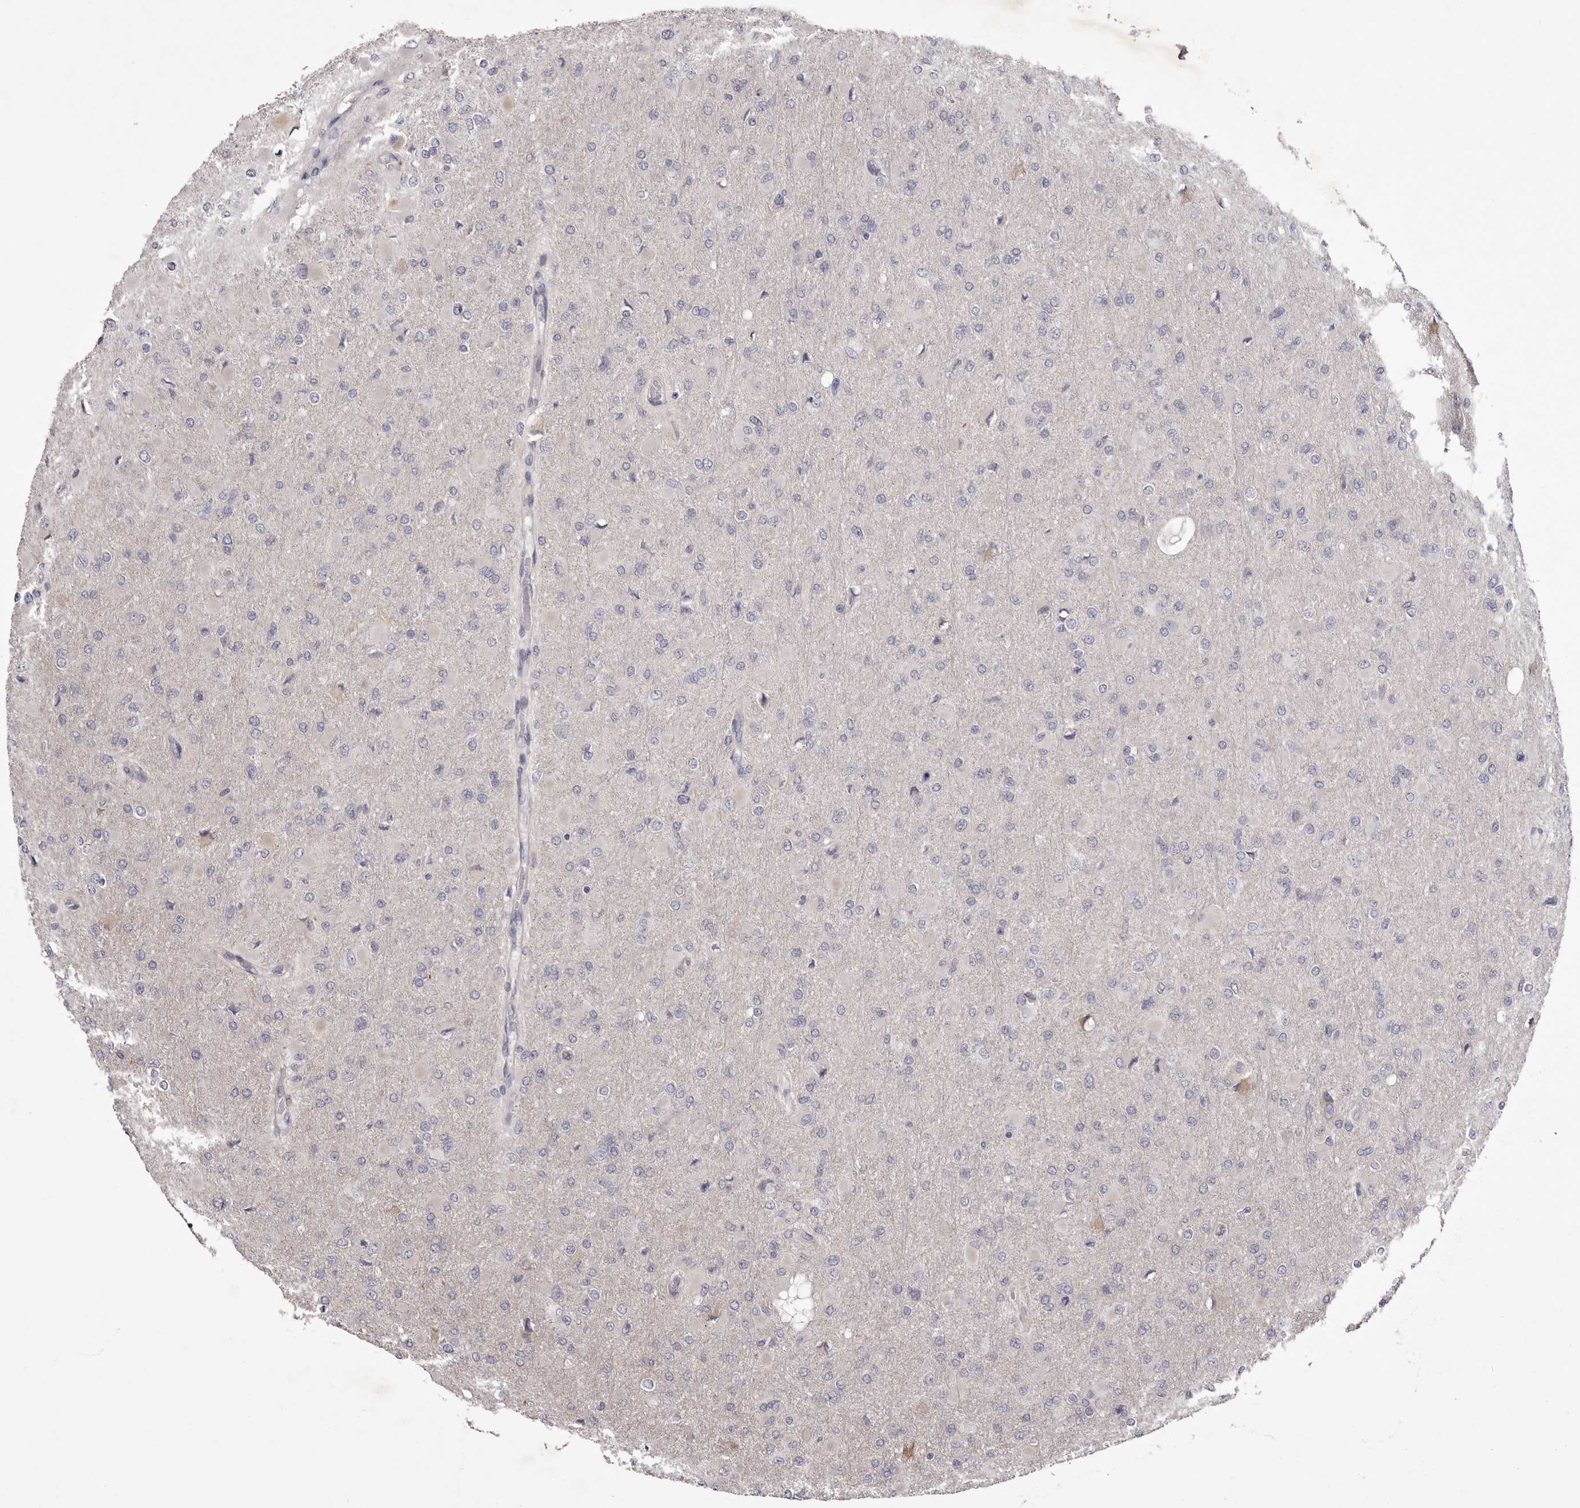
{"staining": {"intensity": "negative", "quantity": "none", "location": "none"}, "tissue": "glioma", "cell_type": "Tumor cells", "image_type": "cancer", "snomed": [{"axis": "morphology", "description": "Glioma, malignant, High grade"}, {"axis": "topography", "description": "Cerebral cortex"}], "caption": "Human glioma stained for a protein using immunohistochemistry (IHC) demonstrates no expression in tumor cells.", "gene": "PNRC1", "patient": {"sex": "female", "age": 36}}